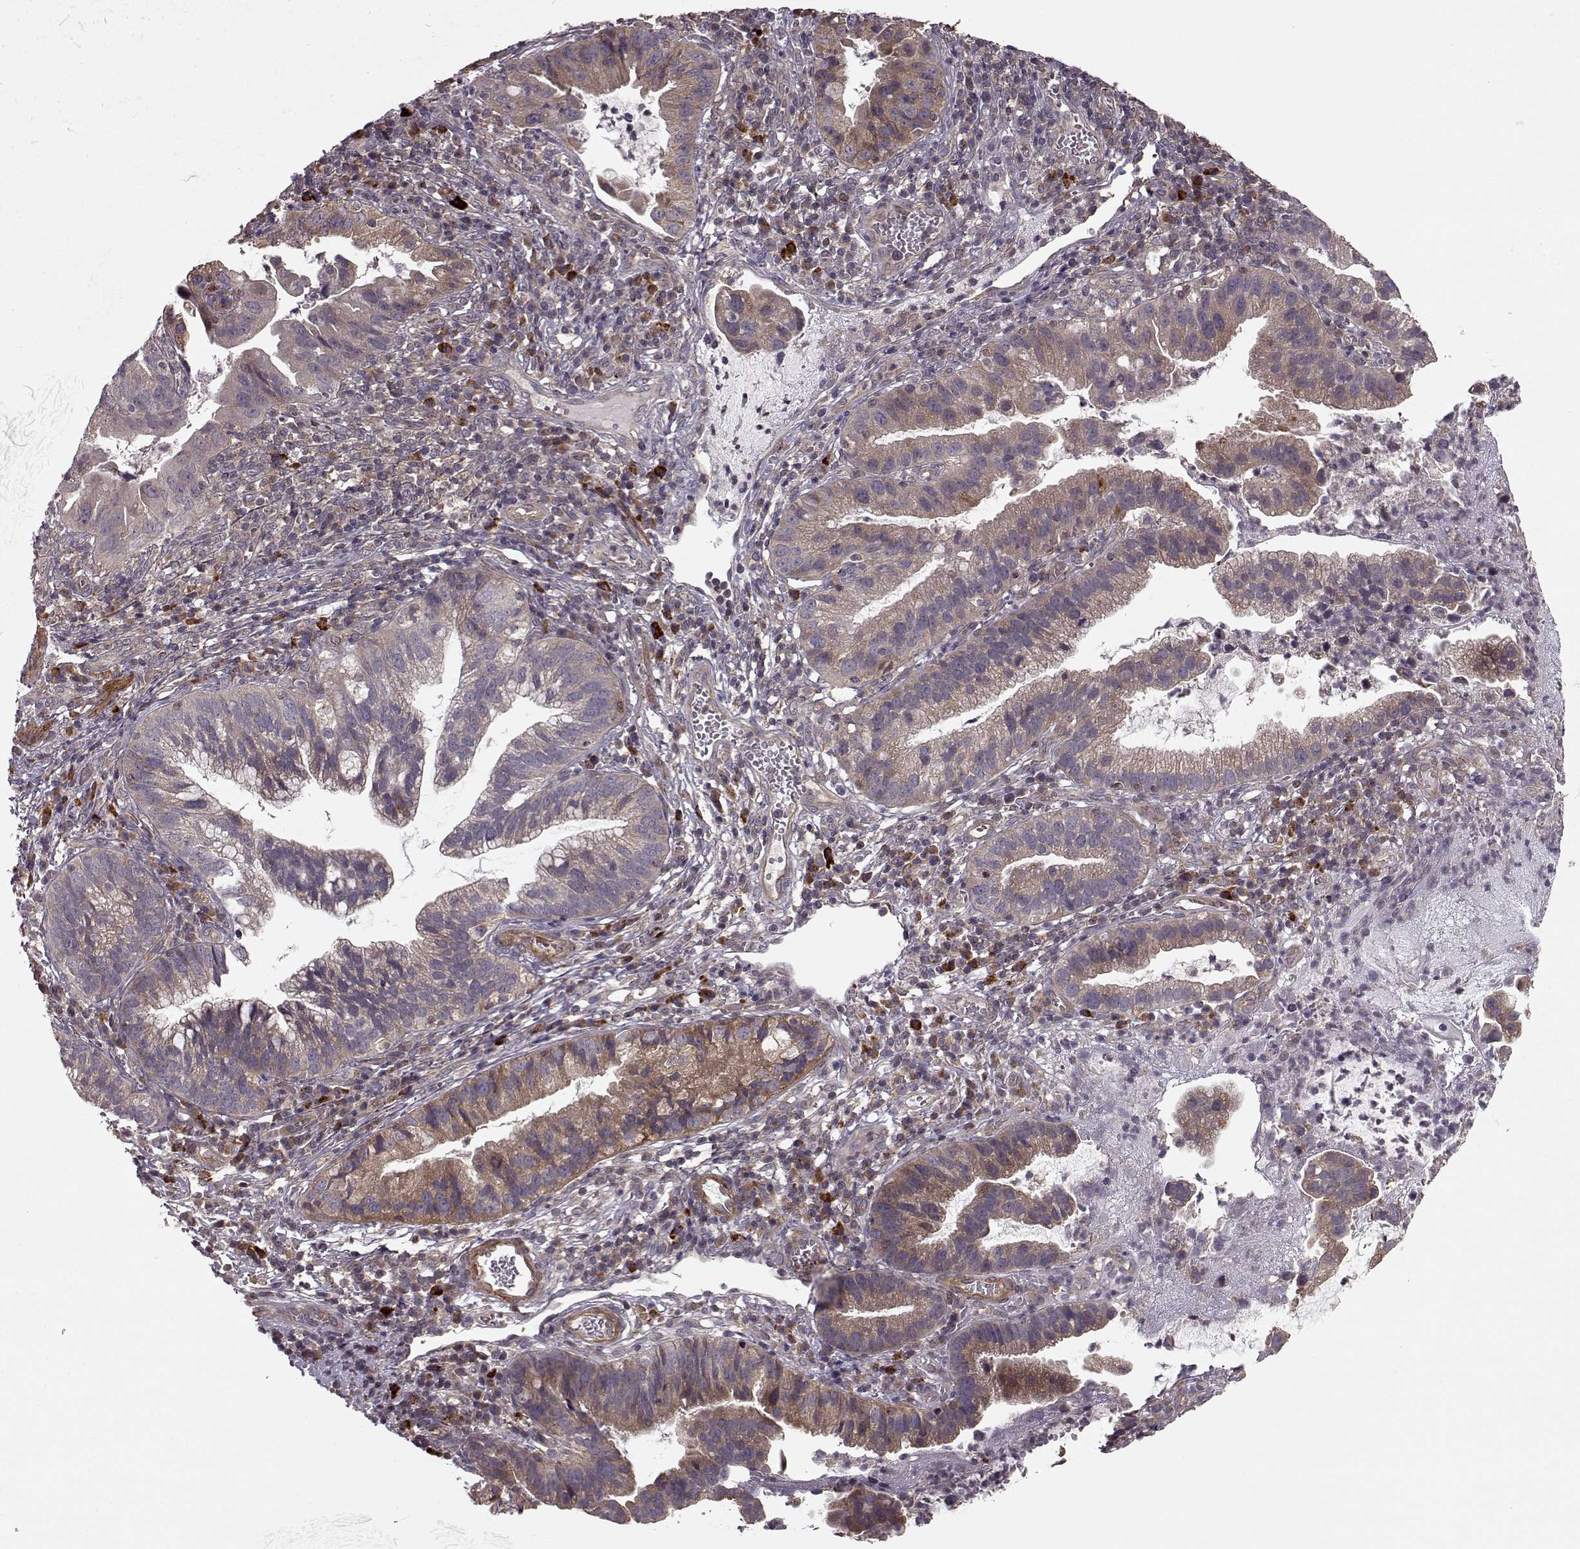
{"staining": {"intensity": "moderate", "quantity": "<25%", "location": "cytoplasmic/membranous"}, "tissue": "cervical cancer", "cell_type": "Tumor cells", "image_type": "cancer", "snomed": [{"axis": "morphology", "description": "Adenocarcinoma, NOS"}, {"axis": "topography", "description": "Cervix"}], "caption": "Human cervical cancer stained with a protein marker shows moderate staining in tumor cells.", "gene": "SLAIN2", "patient": {"sex": "female", "age": 34}}